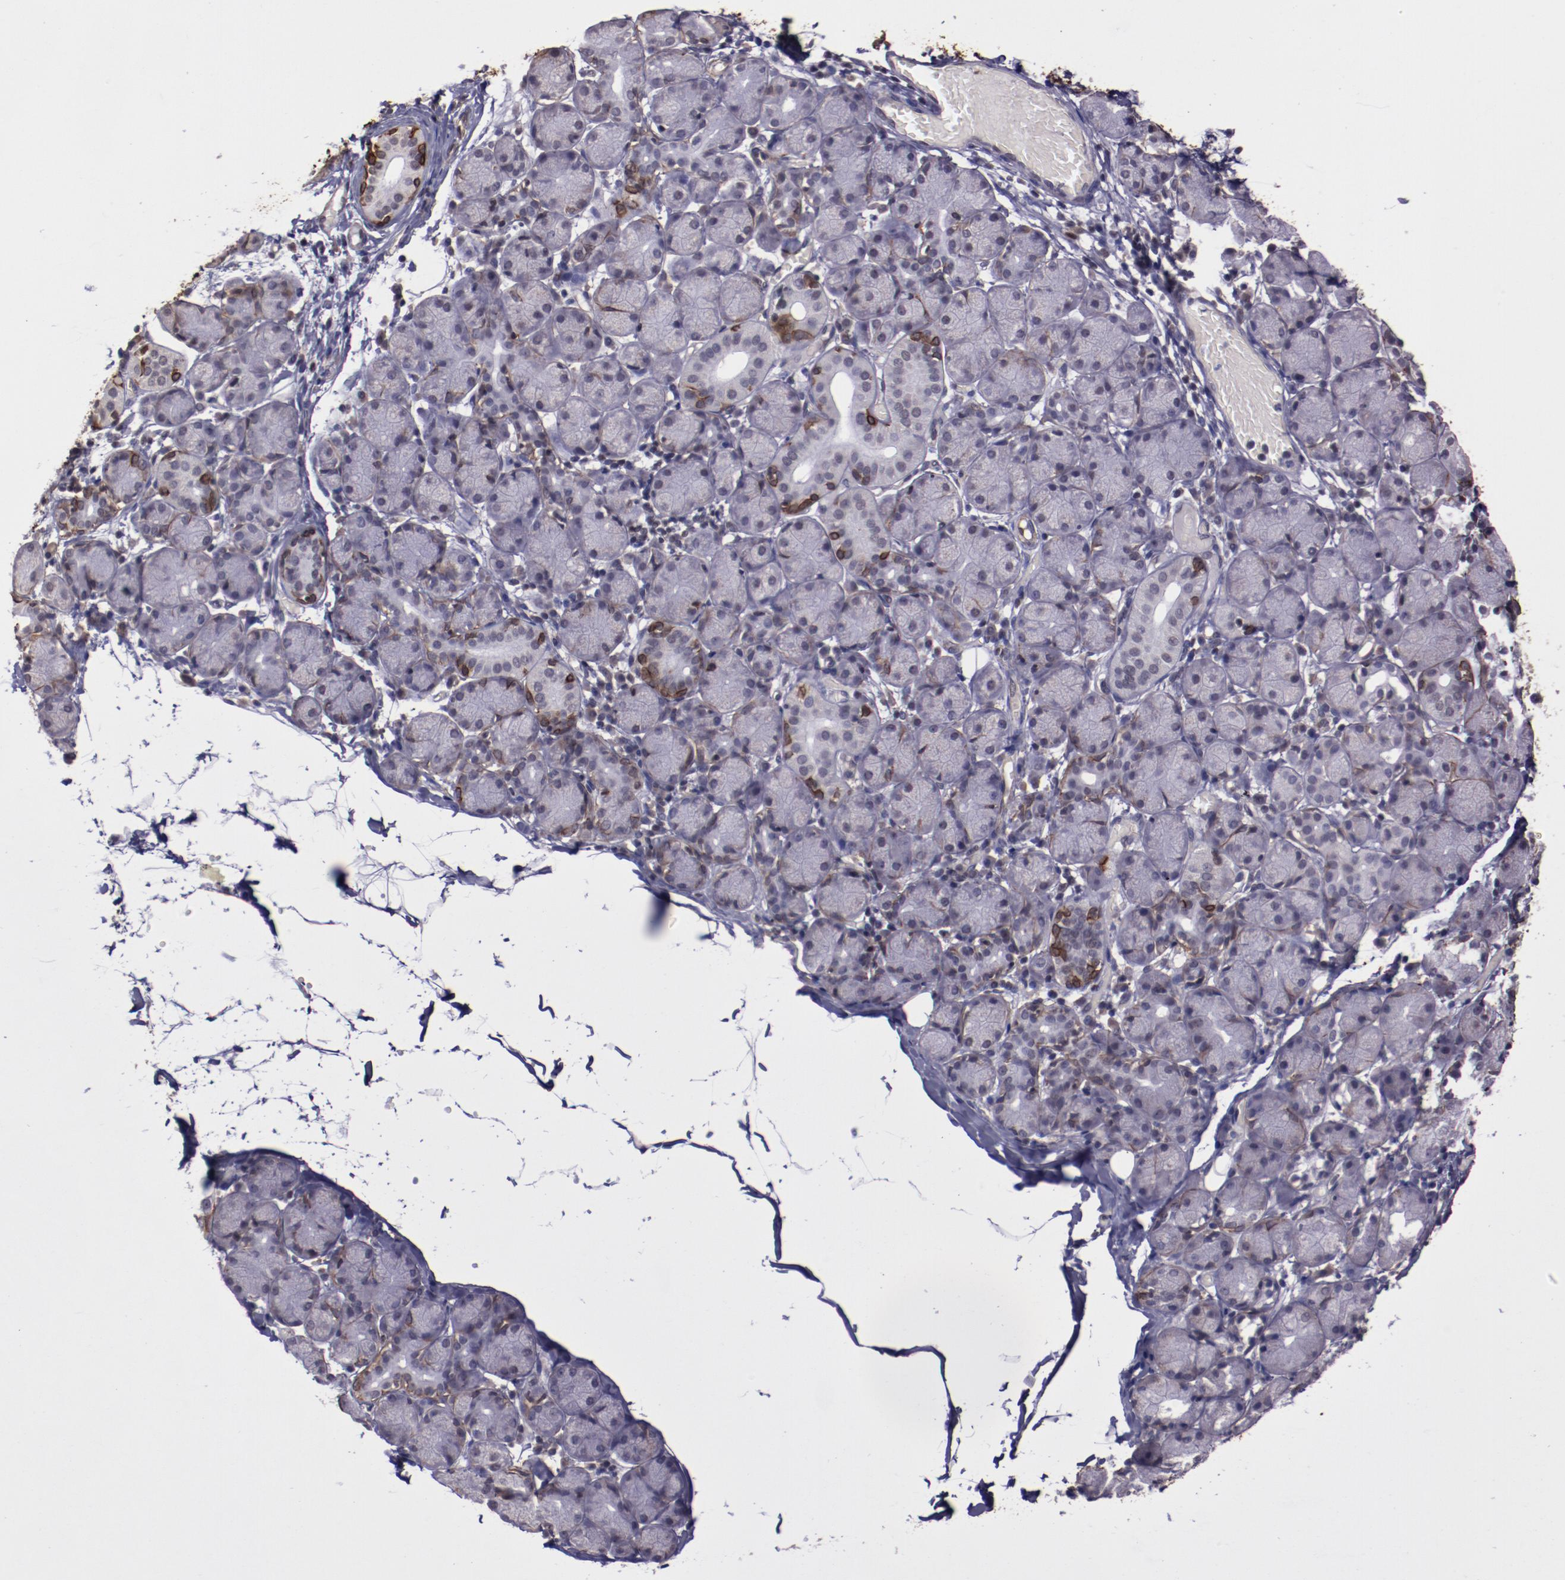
{"staining": {"intensity": "strong", "quantity": "<25%", "location": "cytoplasmic/membranous"}, "tissue": "salivary gland", "cell_type": "Glandular cells", "image_type": "normal", "snomed": [{"axis": "morphology", "description": "Normal tissue, NOS"}, {"axis": "topography", "description": "Salivary gland"}], "caption": "Human salivary gland stained with a brown dye reveals strong cytoplasmic/membranous positive expression in approximately <25% of glandular cells.", "gene": "ELF1", "patient": {"sex": "female", "age": 24}}